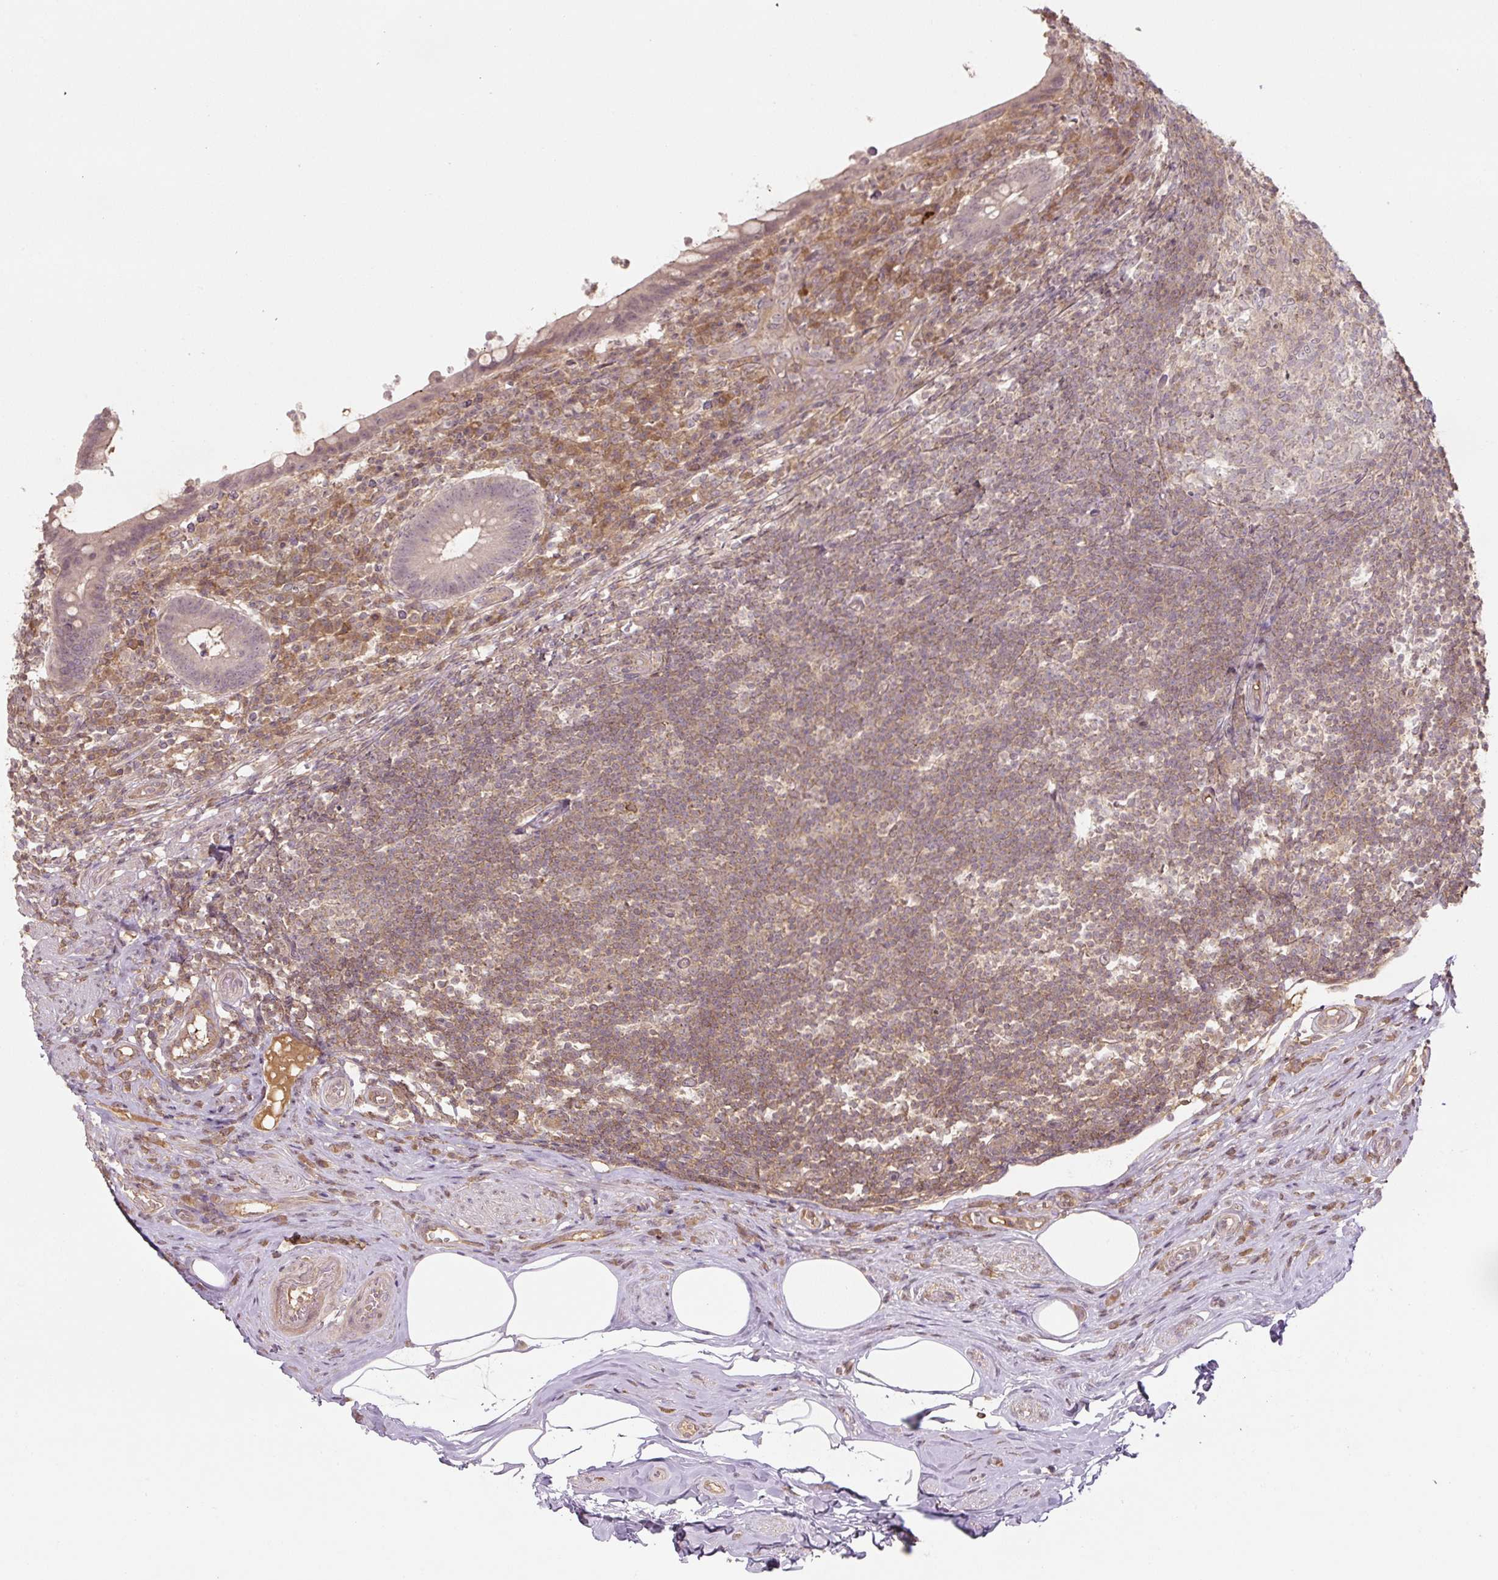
{"staining": {"intensity": "weak", "quantity": "25%-75%", "location": "cytoplasmic/membranous"}, "tissue": "appendix", "cell_type": "Glandular cells", "image_type": "normal", "snomed": [{"axis": "morphology", "description": "Normal tissue, NOS"}, {"axis": "topography", "description": "Appendix"}], "caption": "Weak cytoplasmic/membranous protein staining is appreciated in about 25%-75% of glandular cells in appendix. (Brightfield microscopy of DAB IHC at high magnification).", "gene": "C2orf73", "patient": {"sex": "female", "age": 56}}